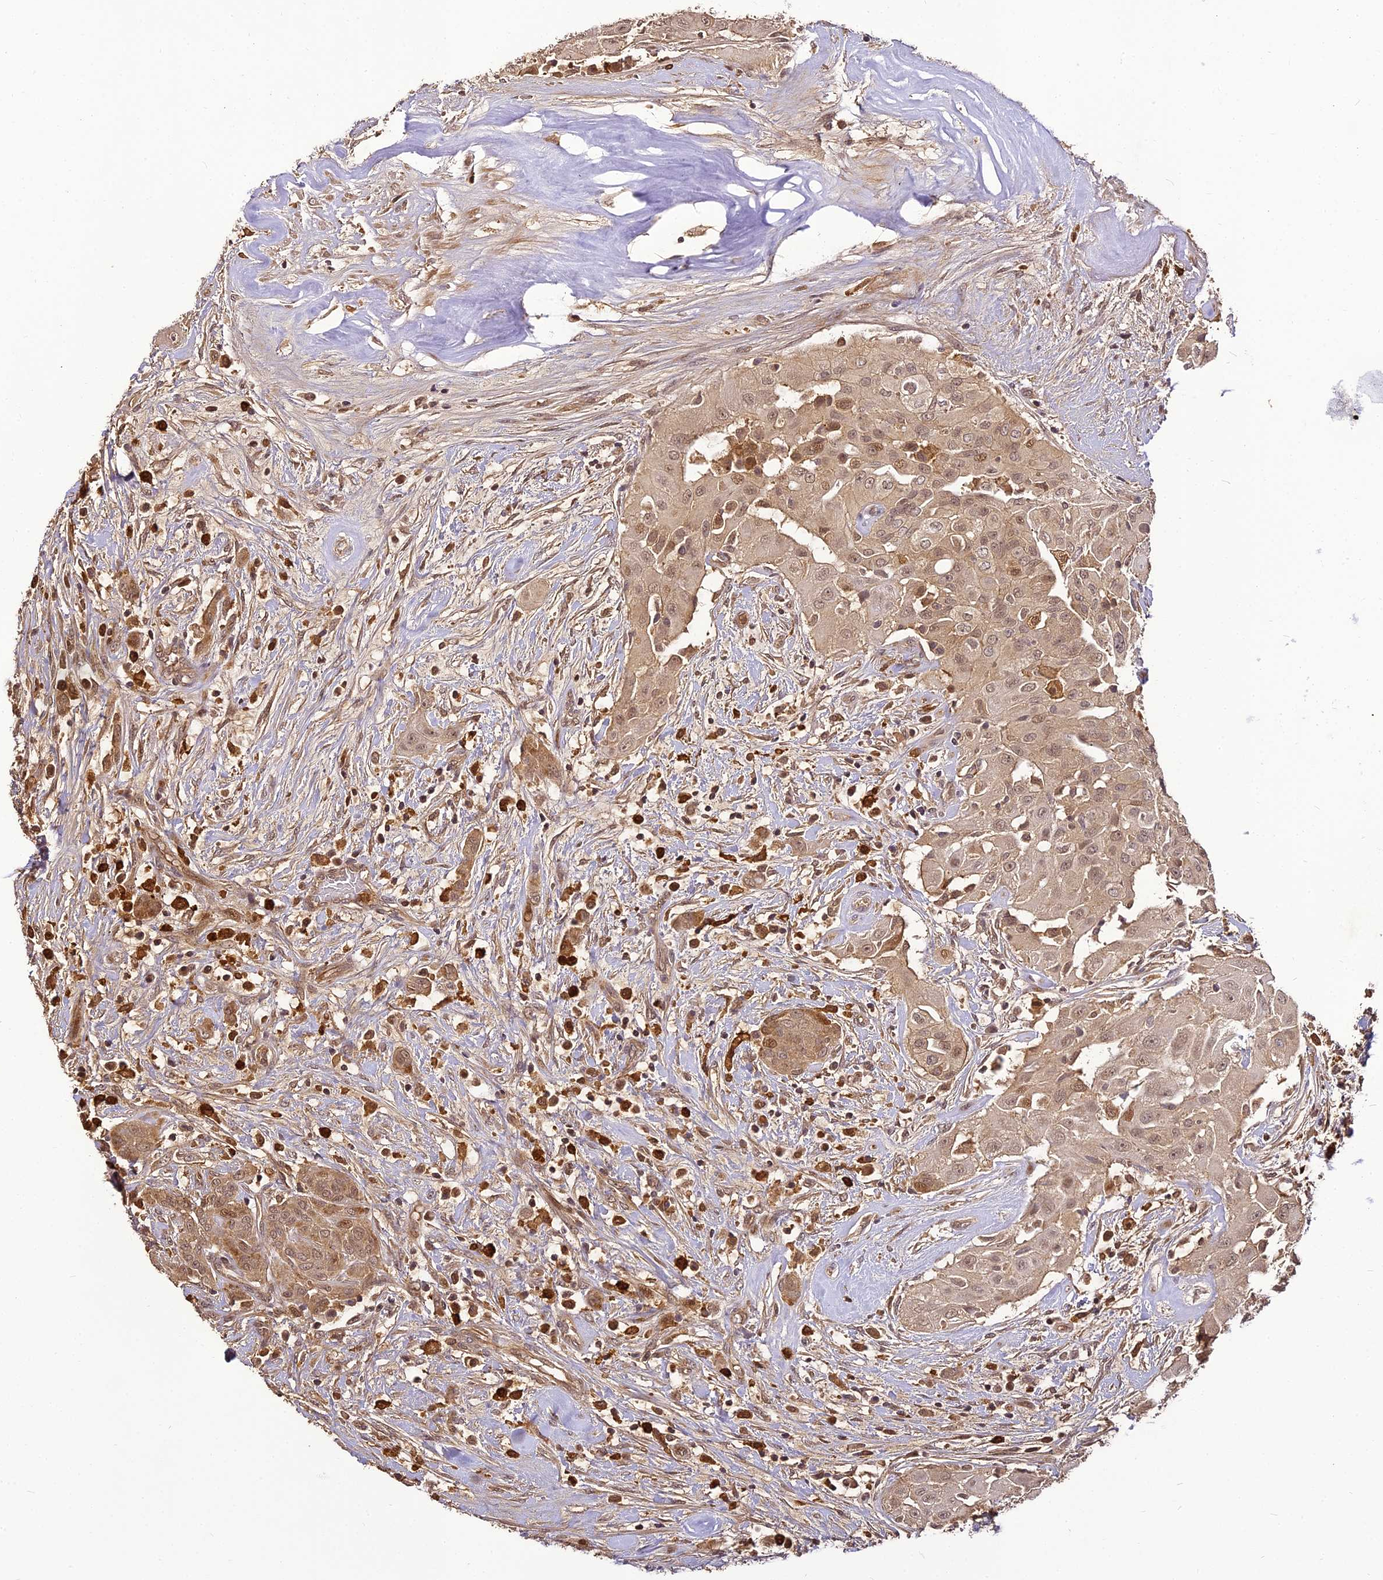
{"staining": {"intensity": "weak", "quantity": ">75%", "location": "cytoplasmic/membranous,nuclear"}, "tissue": "thyroid cancer", "cell_type": "Tumor cells", "image_type": "cancer", "snomed": [{"axis": "morphology", "description": "Papillary adenocarcinoma, NOS"}, {"axis": "topography", "description": "Thyroid gland"}], "caption": "This histopathology image exhibits thyroid cancer stained with IHC to label a protein in brown. The cytoplasmic/membranous and nuclear of tumor cells show weak positivity for the protein. Nuclei are counter-stained blue.", "gene": "BCDIN3D", "patient": {"sex": "female", "age": 59}}